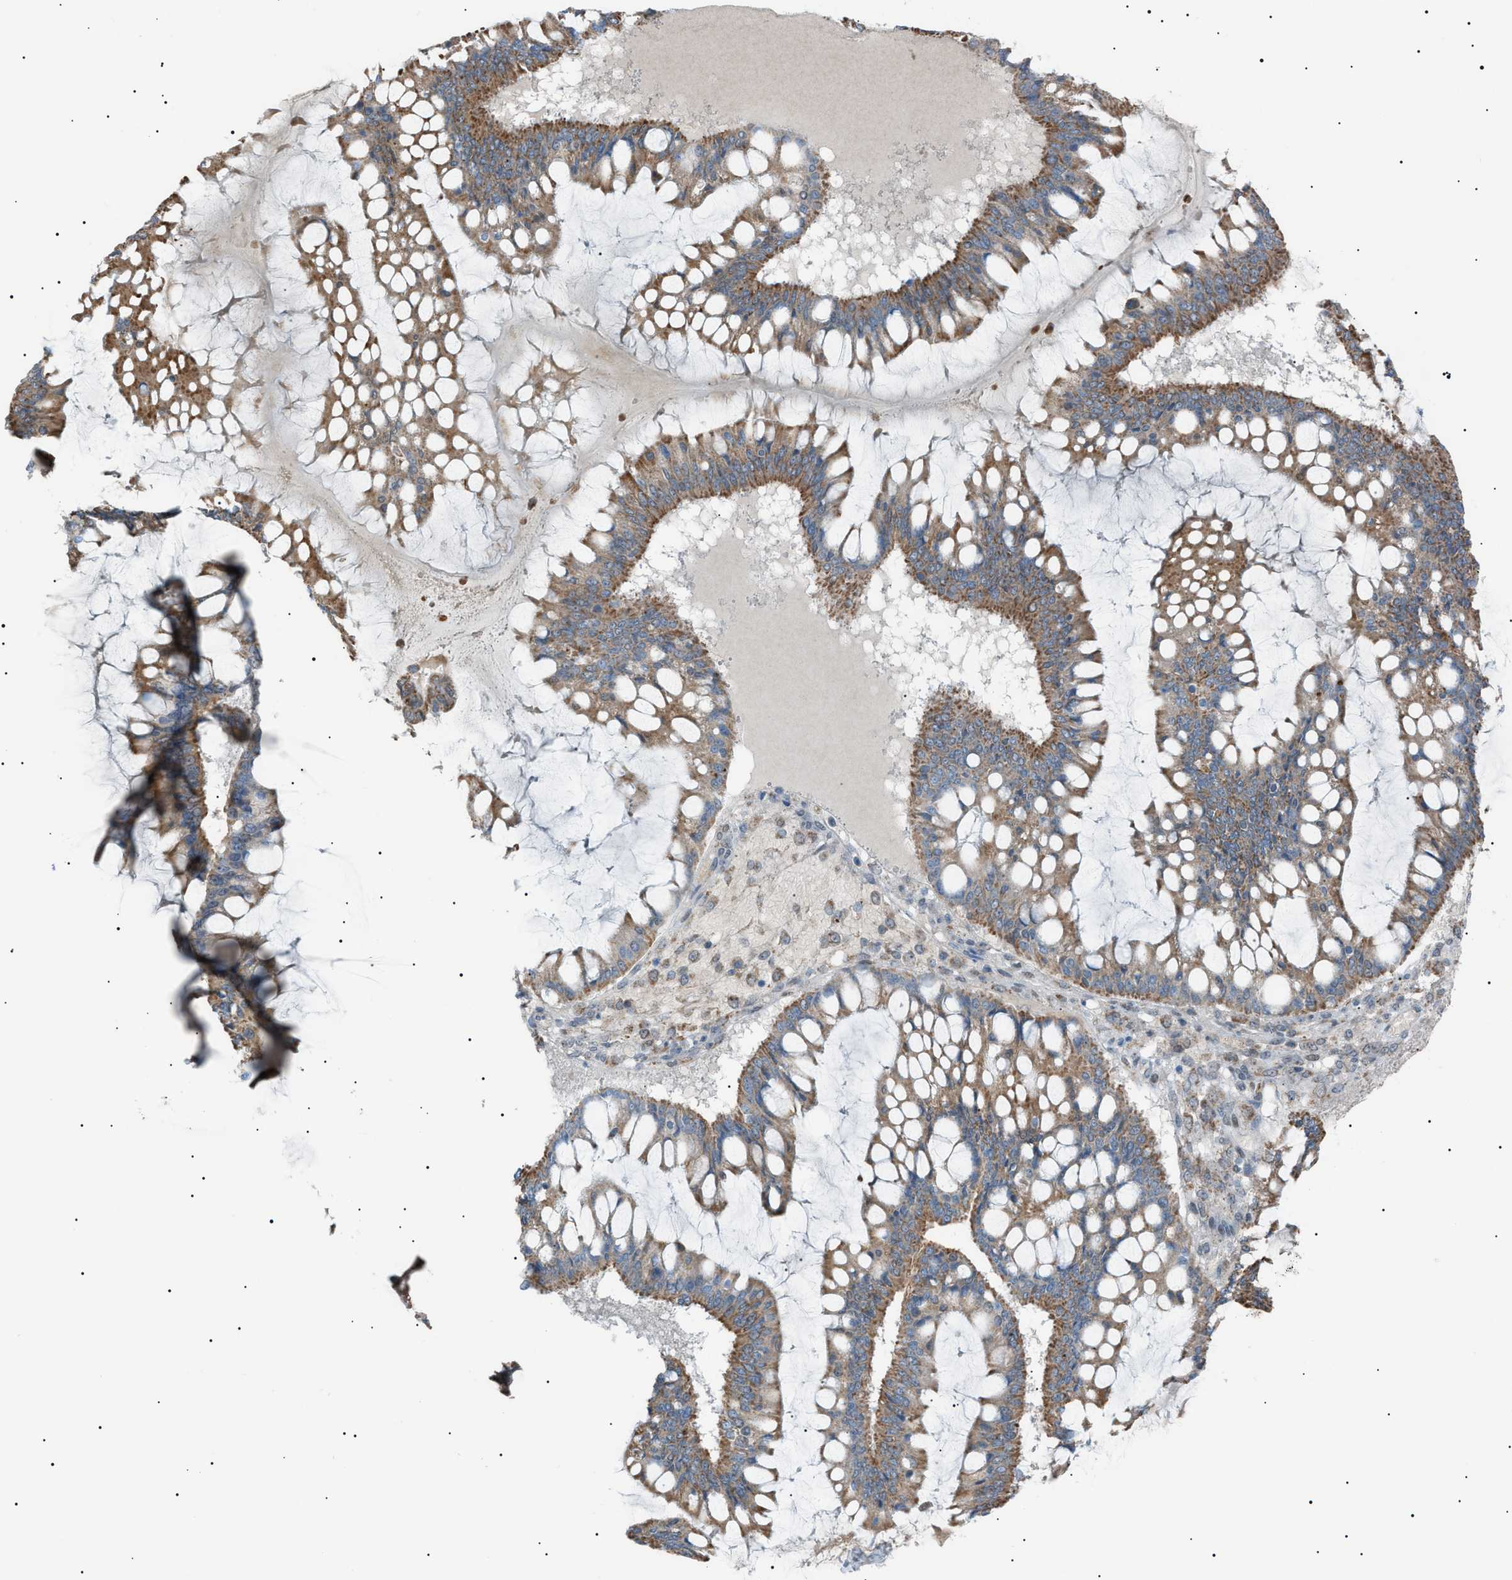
{"staining": {"intensity": "moderate", "quantity": ">75%", "location": "cytoplasmic/membranous"}, "tissue": "ovarian cancer", "cell_type": "Tumor cells", "image_type": "cancer", "snomed": [{"axis": "morphology", "description": "Cystadenocarcinoma, mucinous, NOS"}, {"axis": "topography", "description": "Ovary"}], "caption": "IHC image of ovarian cancer (mucinous cystadenocarcinoma) stained for a protein (brown), which shows medium levels of moderate cytoplasmic/membranous staining in approximately >75% of tumor cells.", "gene": "ZNF516", "patient": {"sex": "female", "age": 73}}